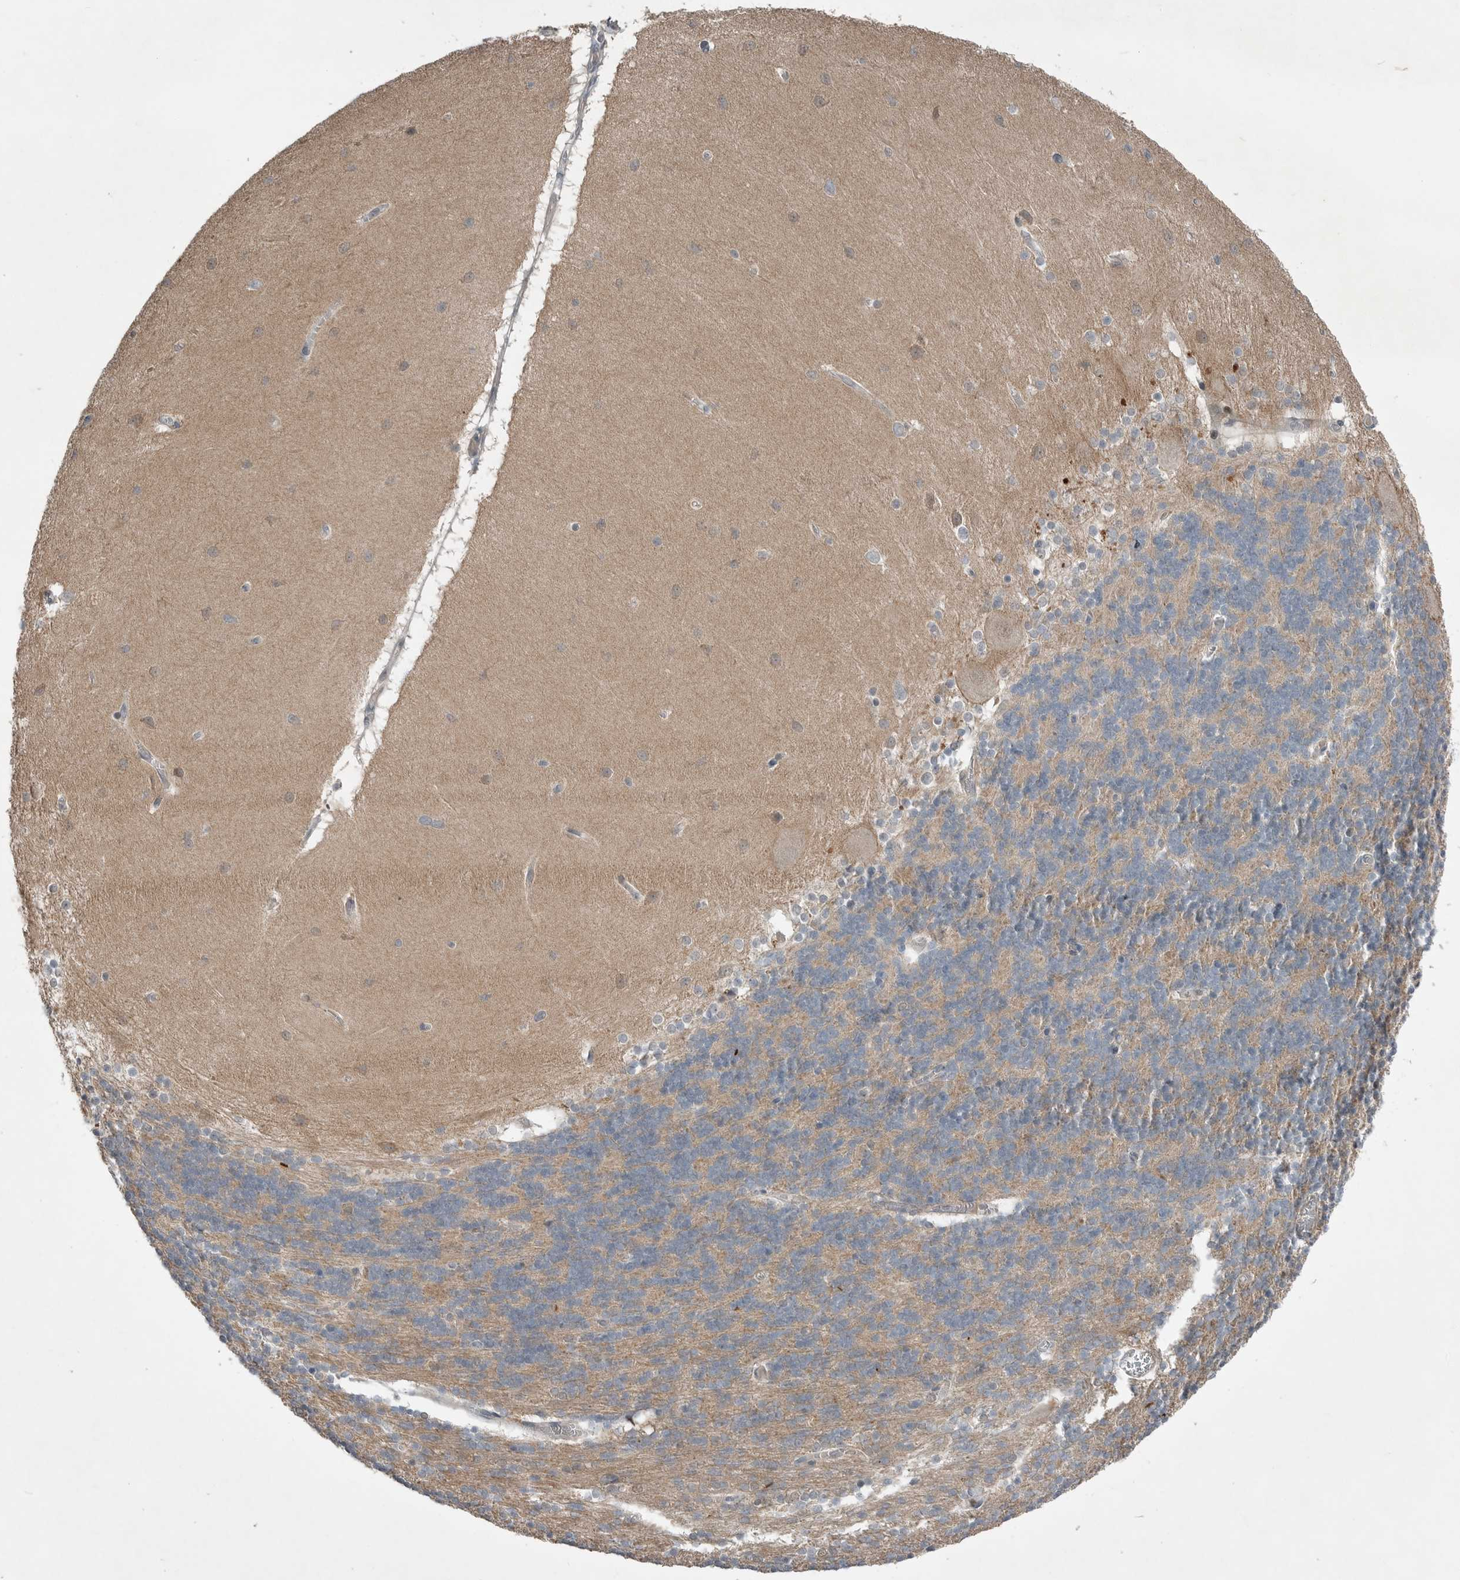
{"staining": {"intensity": "moderate", "quantity": ">75%", "location": "cytoplasmic/membranous"}, "tissue": "cerebellum", "cell_type": "Cells in granular layer", "image_type": "normal", "snomed": [{"axis": "morphology", "description": "Normal tissue, NOS"}, {"axis": "topography", "description": "Cerebellum"}], "caption": "Brown immunohistochemical staining in unremarkable human cerebellum demonstrates moderate cytoplasmic/membranous expression in approximately >75% of cells in granular layer. The staining was performed using DAB (3,3'-diaminobenzidine), with brown indicating positive protein expression. Nuclei are stained blue with hematoxylin.", "gene": "MFAP3L", "patient": {"sex": "female", "age": 54}}